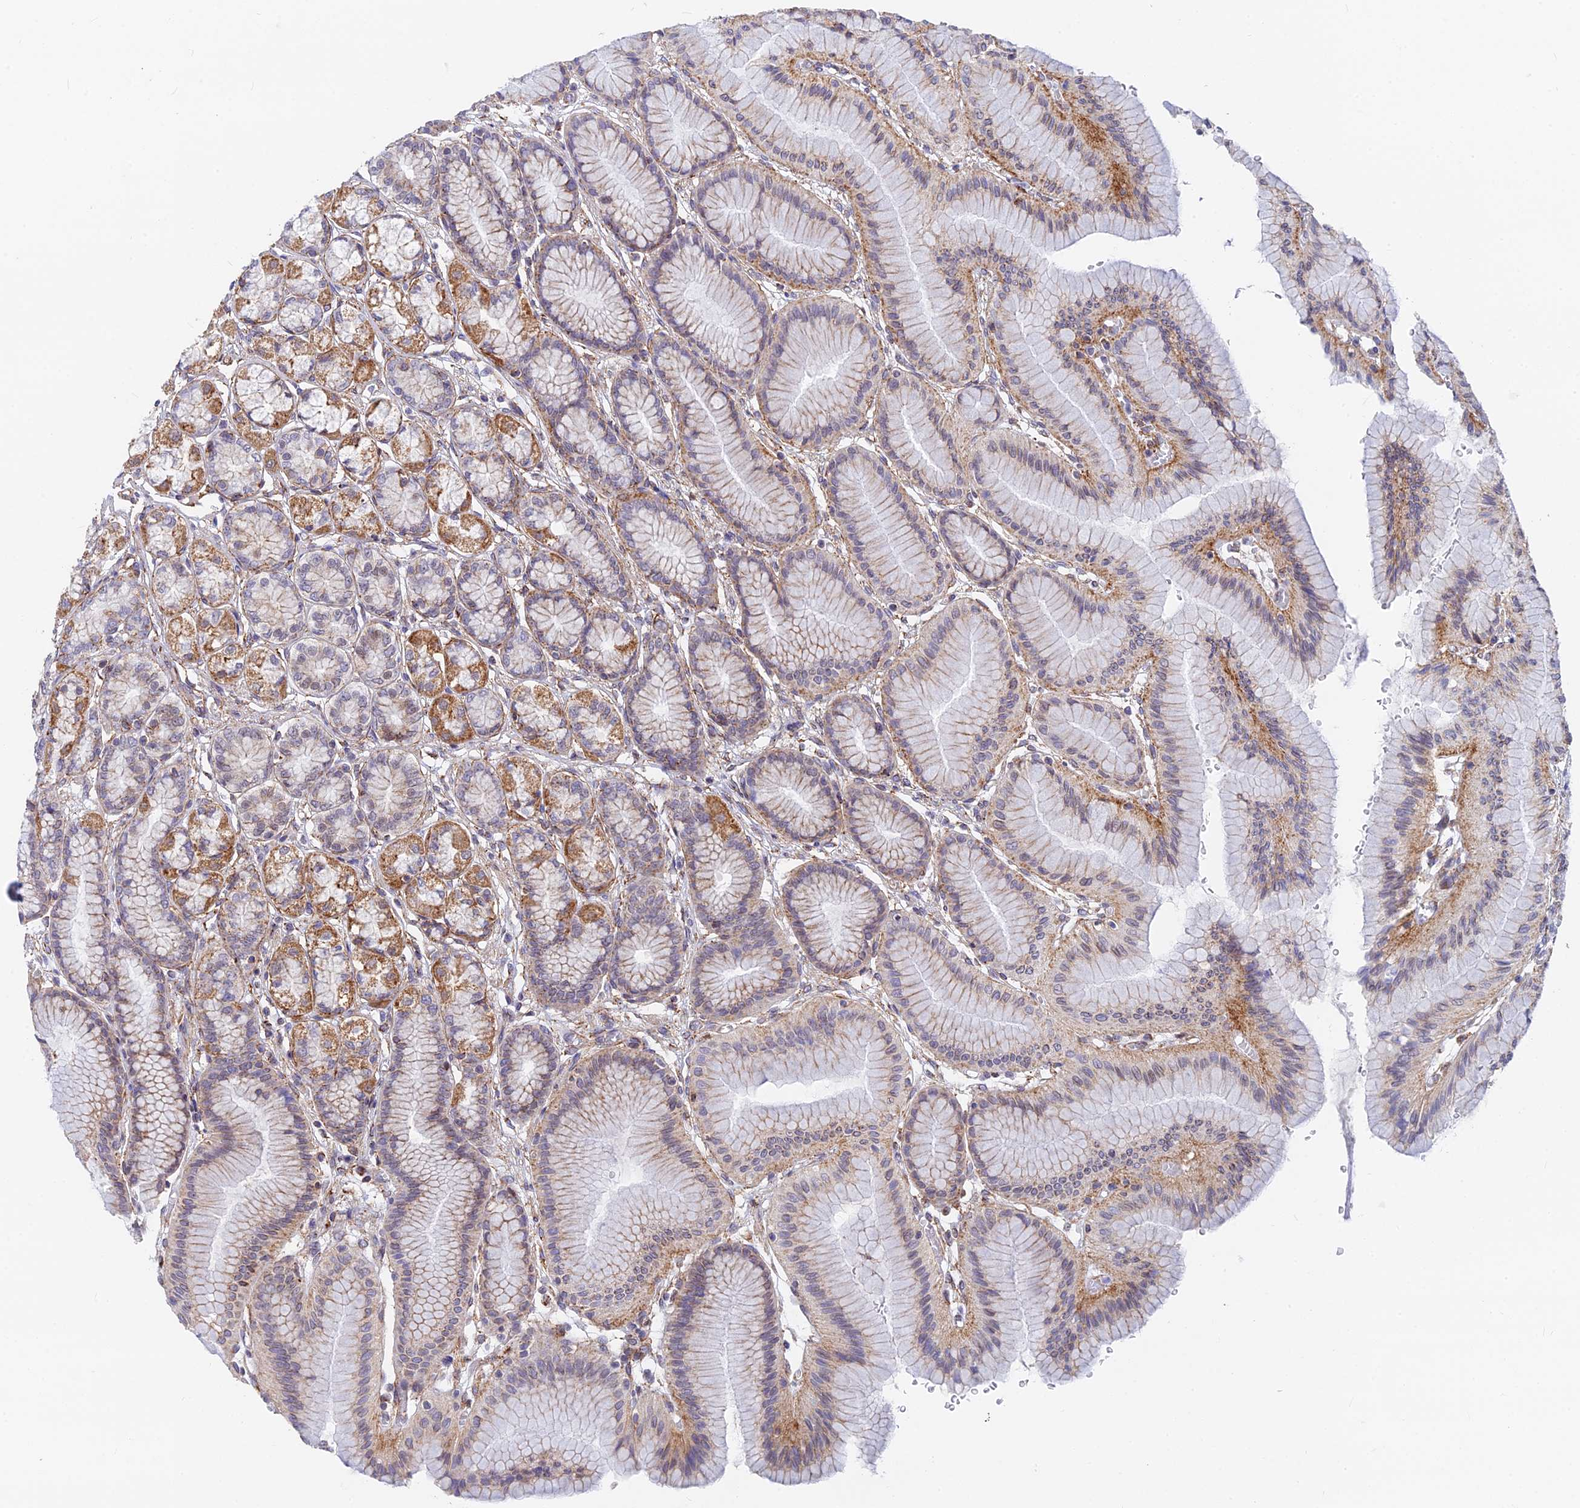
{"staining": {"intensity": "moderate", "quantity": "25%-75%", "location": "cytoplasmic/membranous,nuclear"}, "tissue": "stomach", "cell_type": "Glandular cells", "image_type": "normal", "snomed": [{"axis": "morphology", "description": "Normal tissue, NOS"}, {"axis": "morphology", "description": "Adenocarcinoma, NOS"}, {"axis": "morphology", "description": "Adenocarcinoma, High grade"}, {"axis": "topography", "description": "Stomach, upper"}, {"axis": "topography", "description": "Stomach"}], "caption": "DAB immunohistochemical staining of benign stomach shows moderate cytoplasmic/membranous,nuclear protein expression in about 25%-75% of glandular cells. The protein of interest is stained brown, and the nuclei are stained in blue (DAB (3,3'-diaminobenzidine) IHC with brightfield microscopy, high magnification).", "gene": "VSTM2L", "patient": {"sex": "female", "age": 65}}